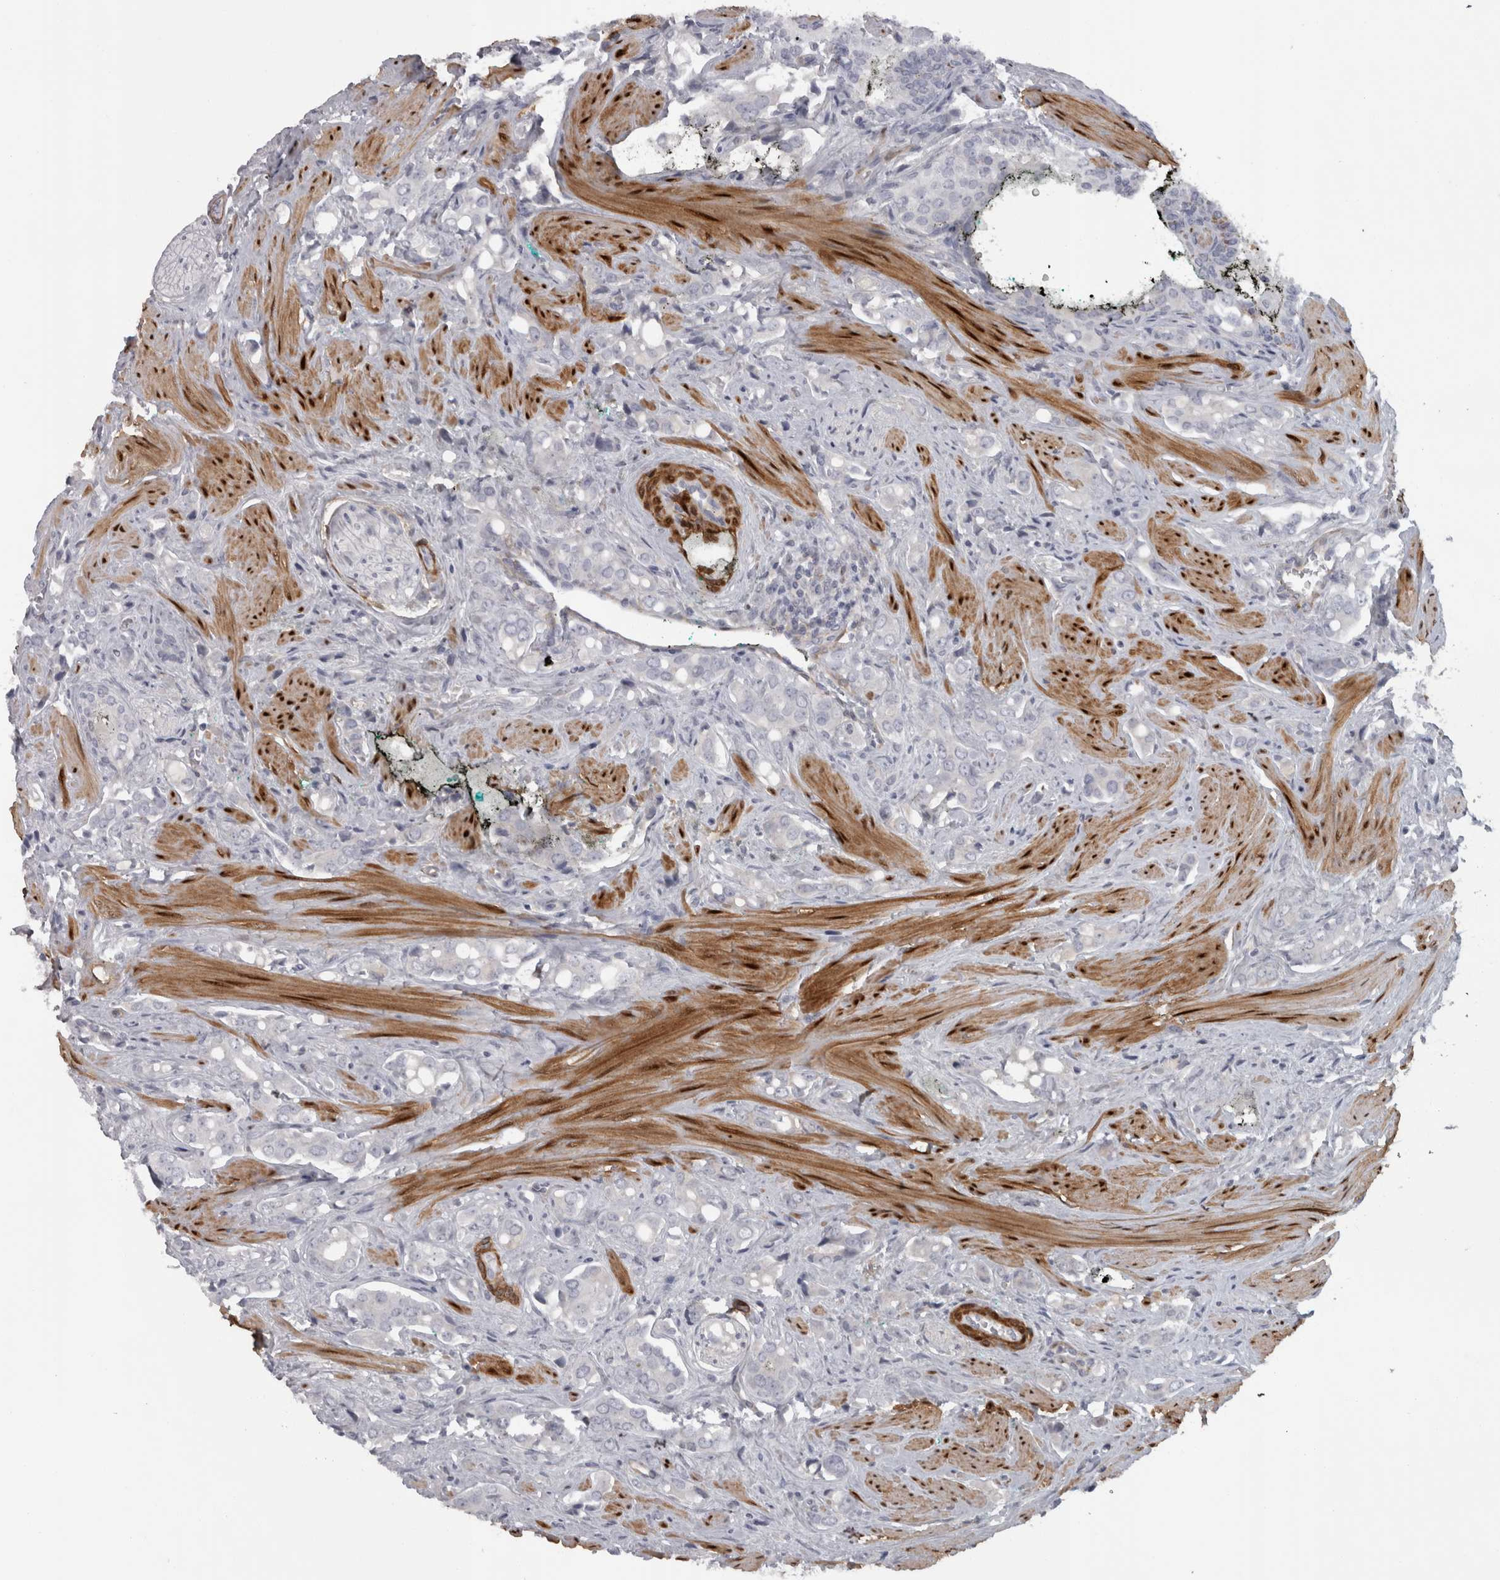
{"staining": {"intensity": "negative", "quantity": "none", "location": "none"}, "tissue": "prostate cancer", "cell_type": "Tumor cells", "image_type": "cancer", "snomed": [{"axis": "morphology", "description": "Adenocarcinoma, High grade"}, {"axis": "topography", "description": "Prostate"}], "caption": "A high-resolution histopathology image shows immunohistochemistry (IHC) staining of prostate high-grade adenocarcinoma, which reveals no significant positivity in tumor cells.", "gene": "PPP1R12B", "patient": {"sex": "male", "age": 52}}